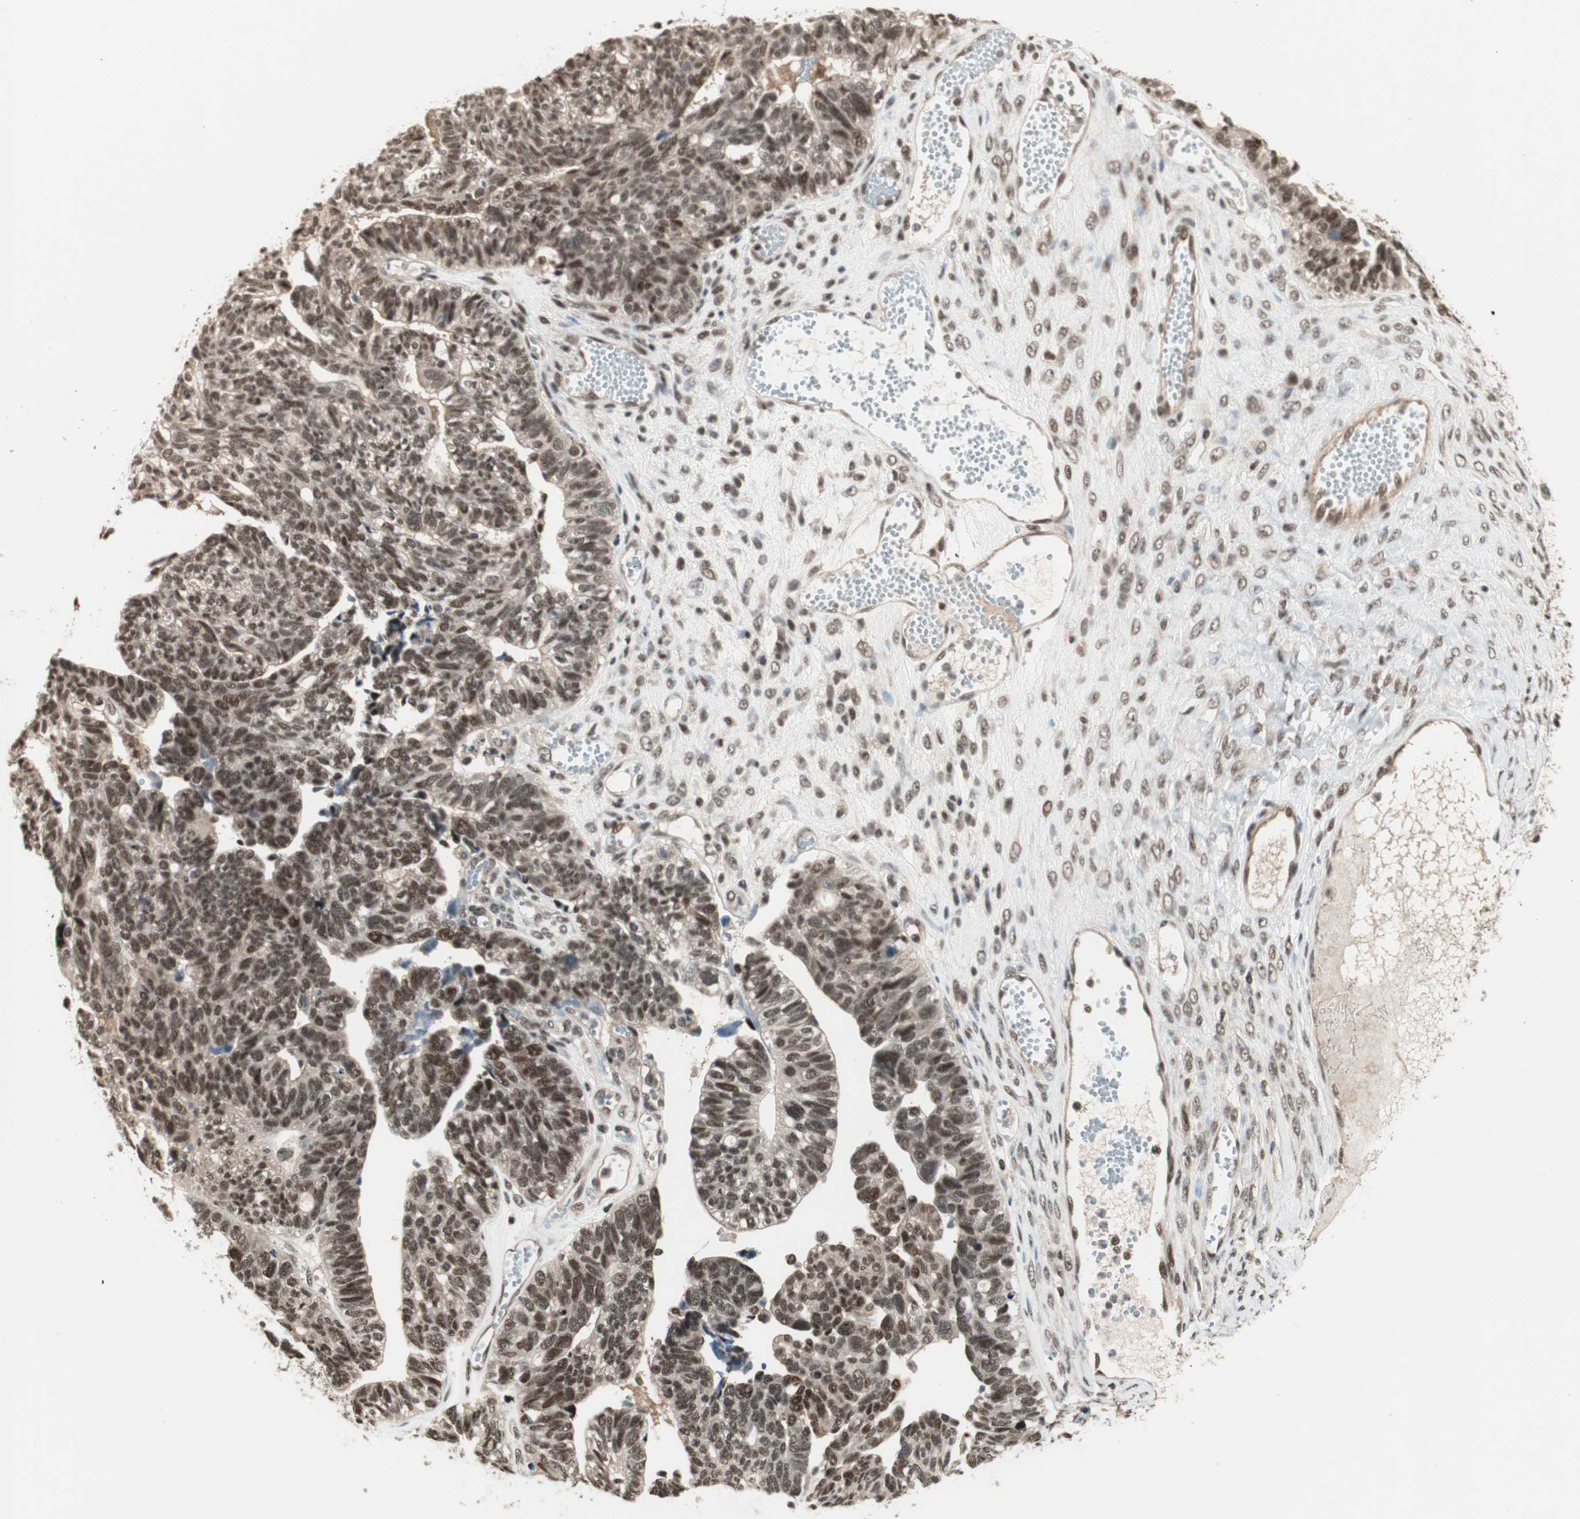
{"staining": {"intensity": "moderate", "quantity": ">75%", "location": "nuclear"}, "tissue": "ovarian cancer", "cell_type": "Tumor cells", "image_type": "cancer", "snomed": [{"axis": "morphology", "description": "Cystadenocarcinoma, serous, NOS"}, {"axis": "topography", "description": "Ovary"}], "caption": "Immunohistochemical staining of human ovarian cancer (serous cystadenocarcinoma) shows moderate nuclear protein staining in approximately >75% of tumor cells.", "gene": "ZNF701", "patient": {"sex": "female", "age": 79}}